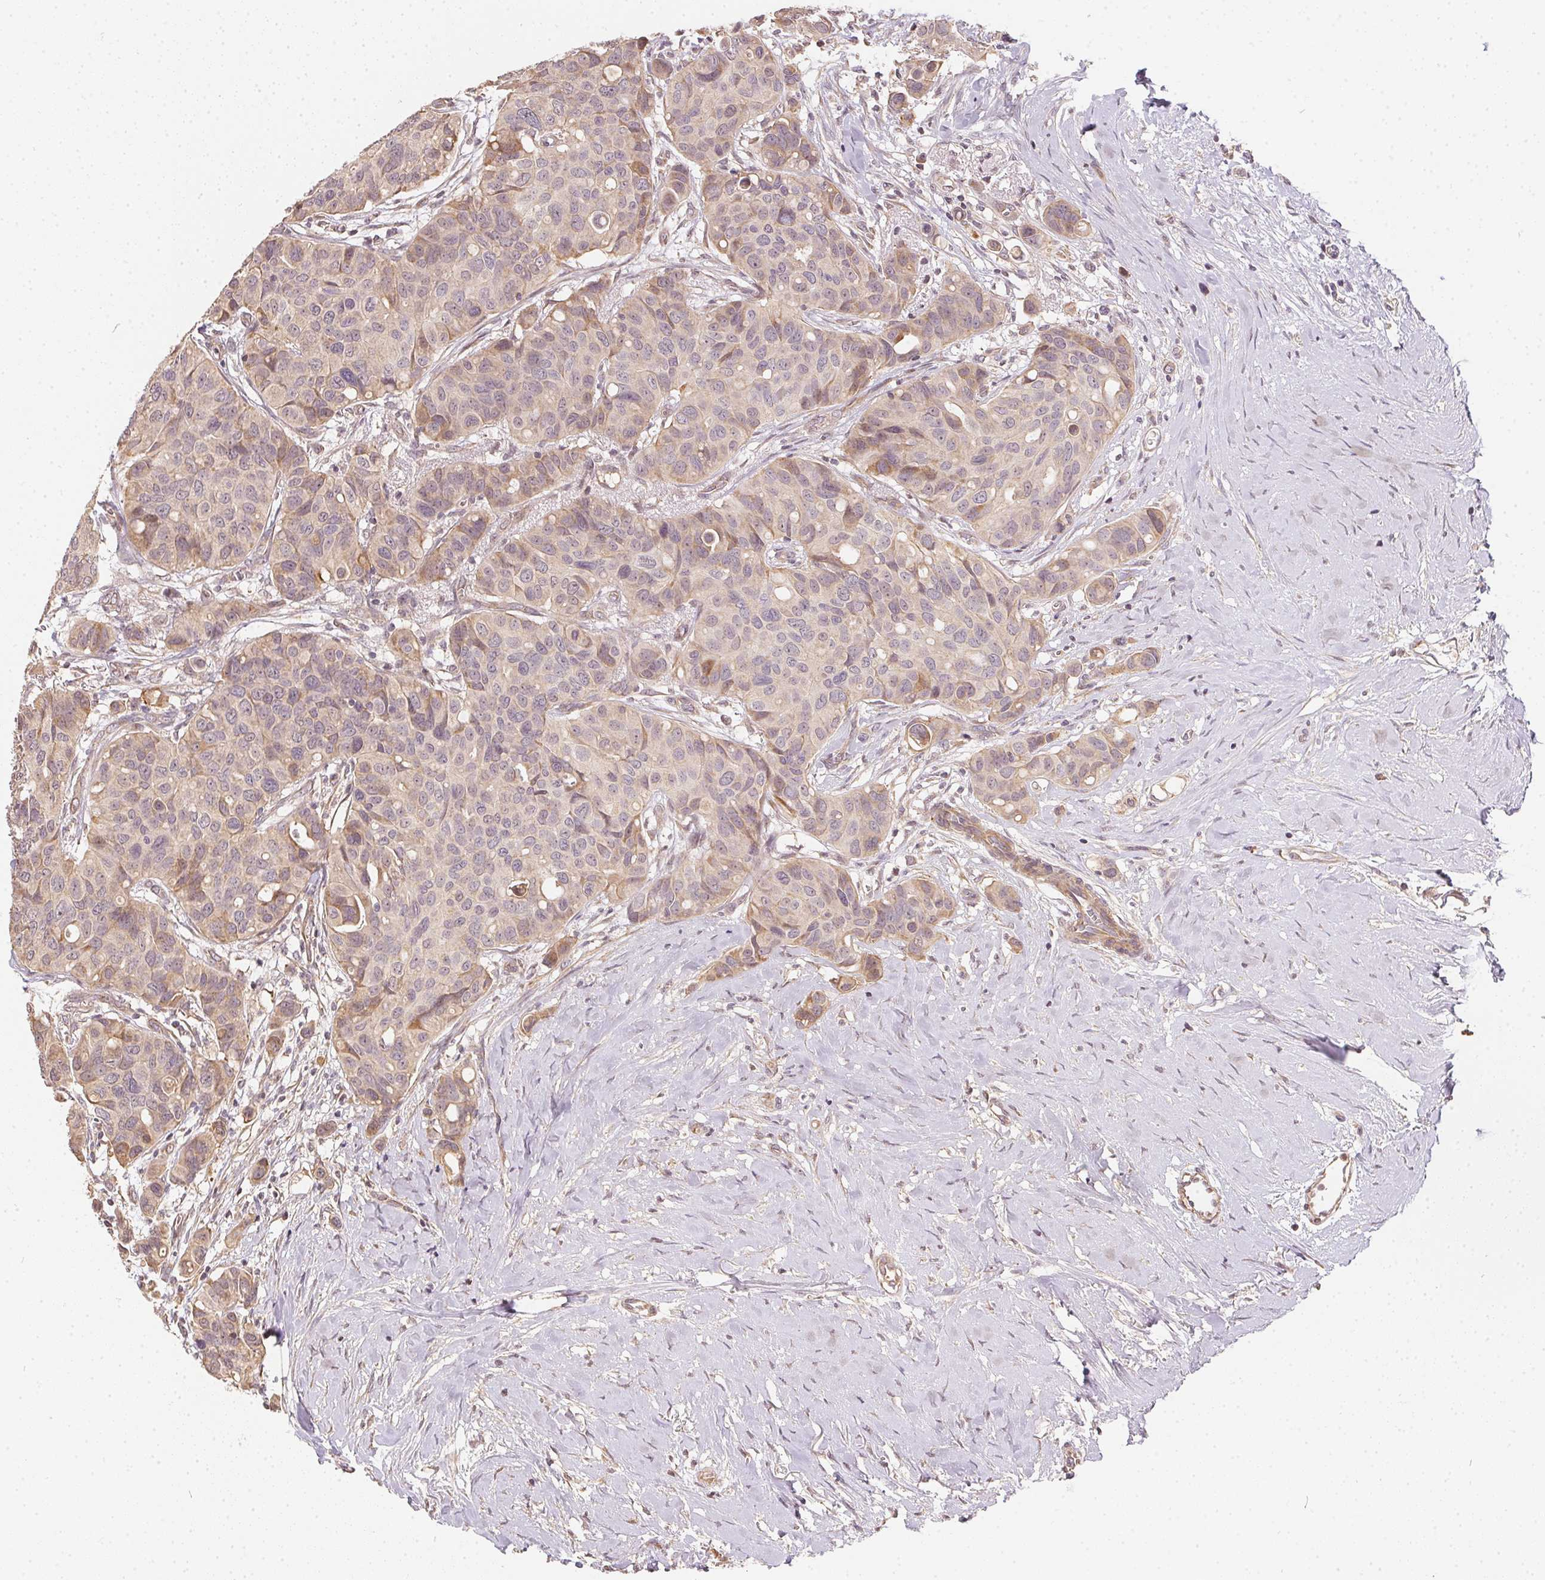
{"staining": {"intensity": "weak", "quantity": "<25%", "location": "cytoplasmic/membranous"}, "tissue": "breast cancer", "cell_type": "Tumor cells", "image_type": "cancer", "snomed": [{"axis": "morphology", "description": "Duct carcinoma"}, {"axis": "topography", "description": "Breast"}], "caption": "The immunohistochemistry (IHC) photomicrograph has no significant positivity in tumor cells of breast cancer tissue. (DAB (3,3'-diaminobenzidine) immunohistochemistry (IHC) with hematoxylin counter stain).", "gene": "REV3L", "patient": {"sex": "female", "age": 54}}